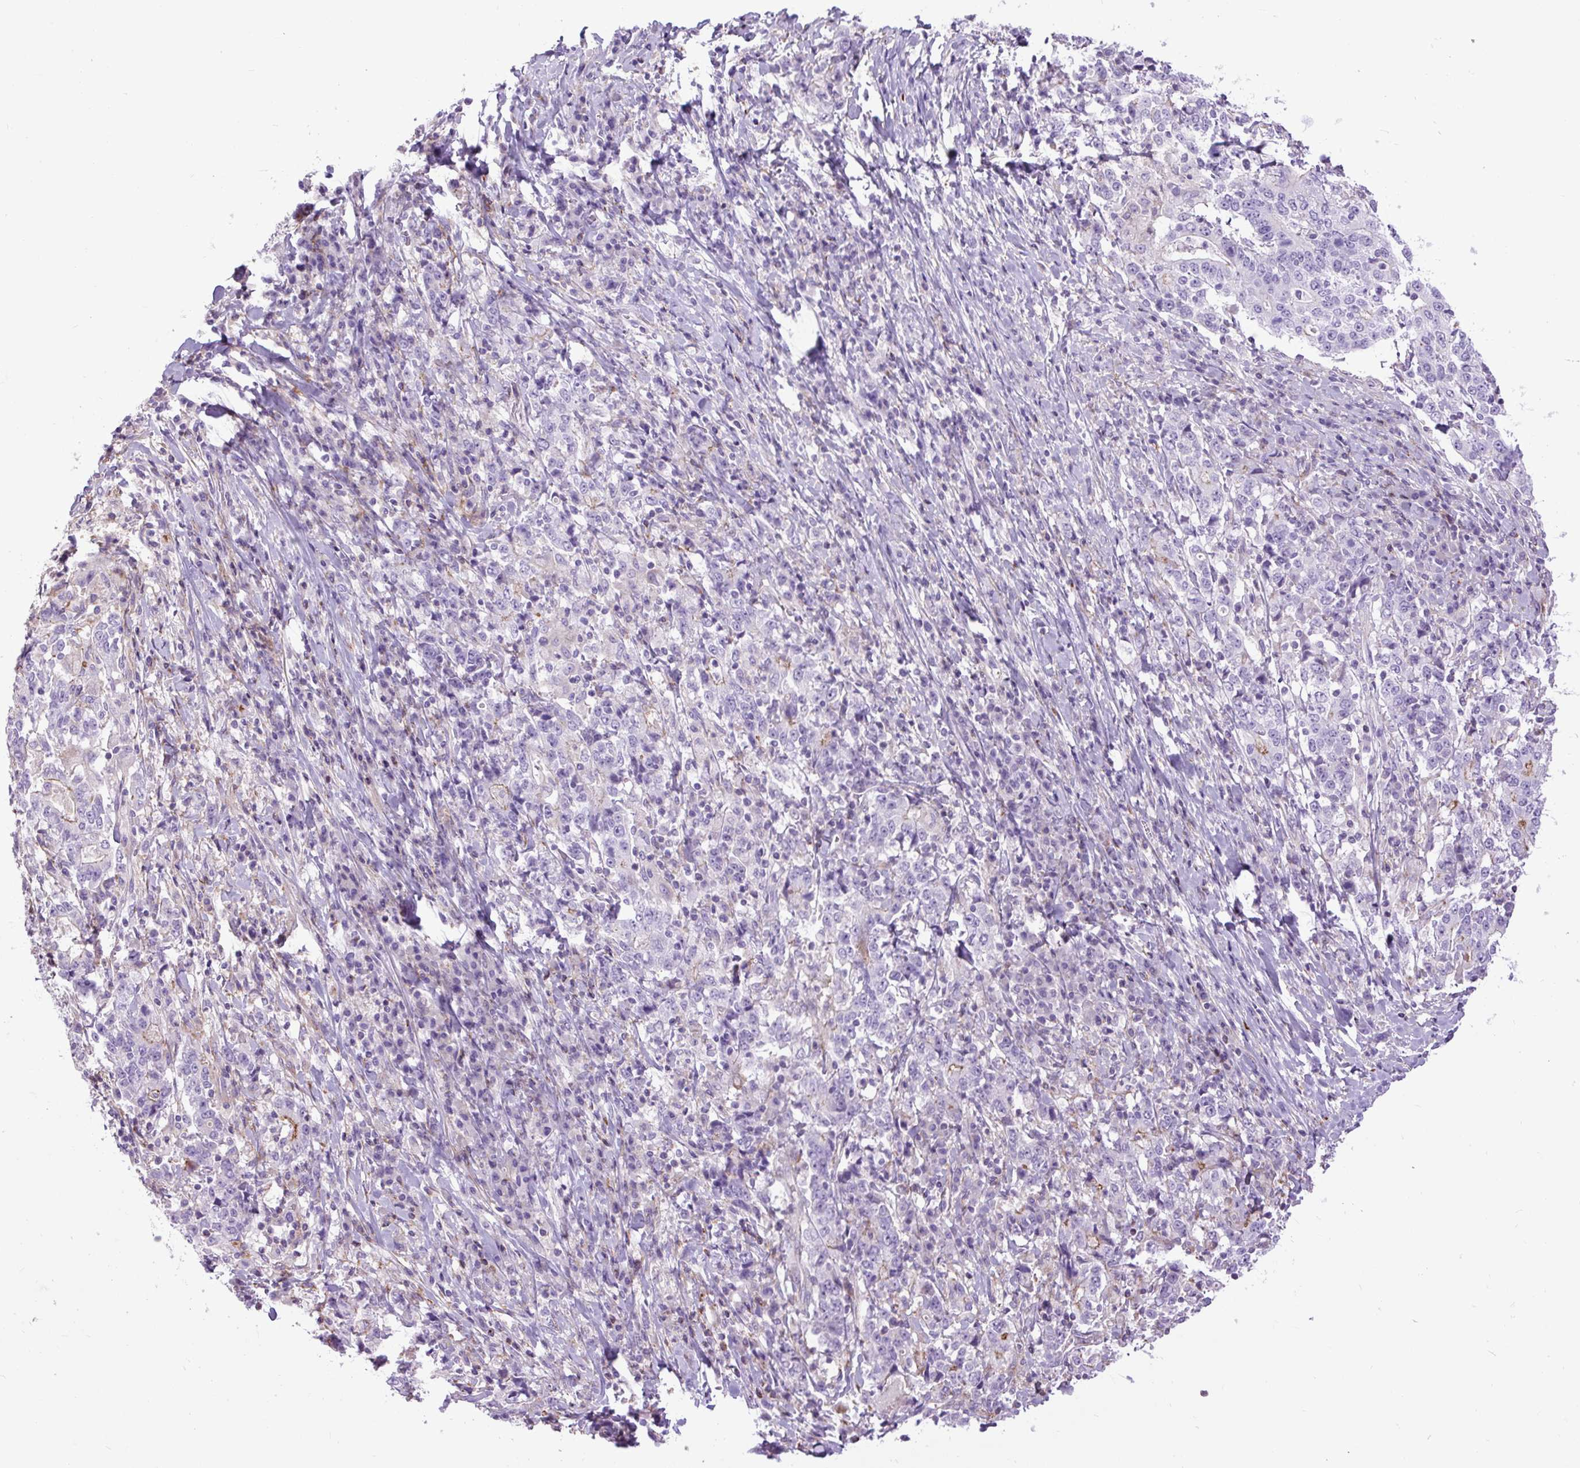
{"staining": {"intensity": "negative", "quantity": "none", "location": "none"}, "tissue": "stomach cancer", "cell_type": "Tumor cells", "image_type": "cancer", "snomed": [{"axis": "morphology", "description": "Normal tissue, NOS"}, {"axis": "morphology", "description": "Adenocarcinoma, NOS"}, {"axis": "topography", "description": "Stomach, upper"}, {"axis": "topography", "description": "Stomach"}], "caption": "The immunohistochemistry photomicrograph has no significant positivity in tumor cells of stomach cancer (adenocarcinoma) tissue.", "gene": "ZNF197", "patient": {"sex": "male", "age": 59}}